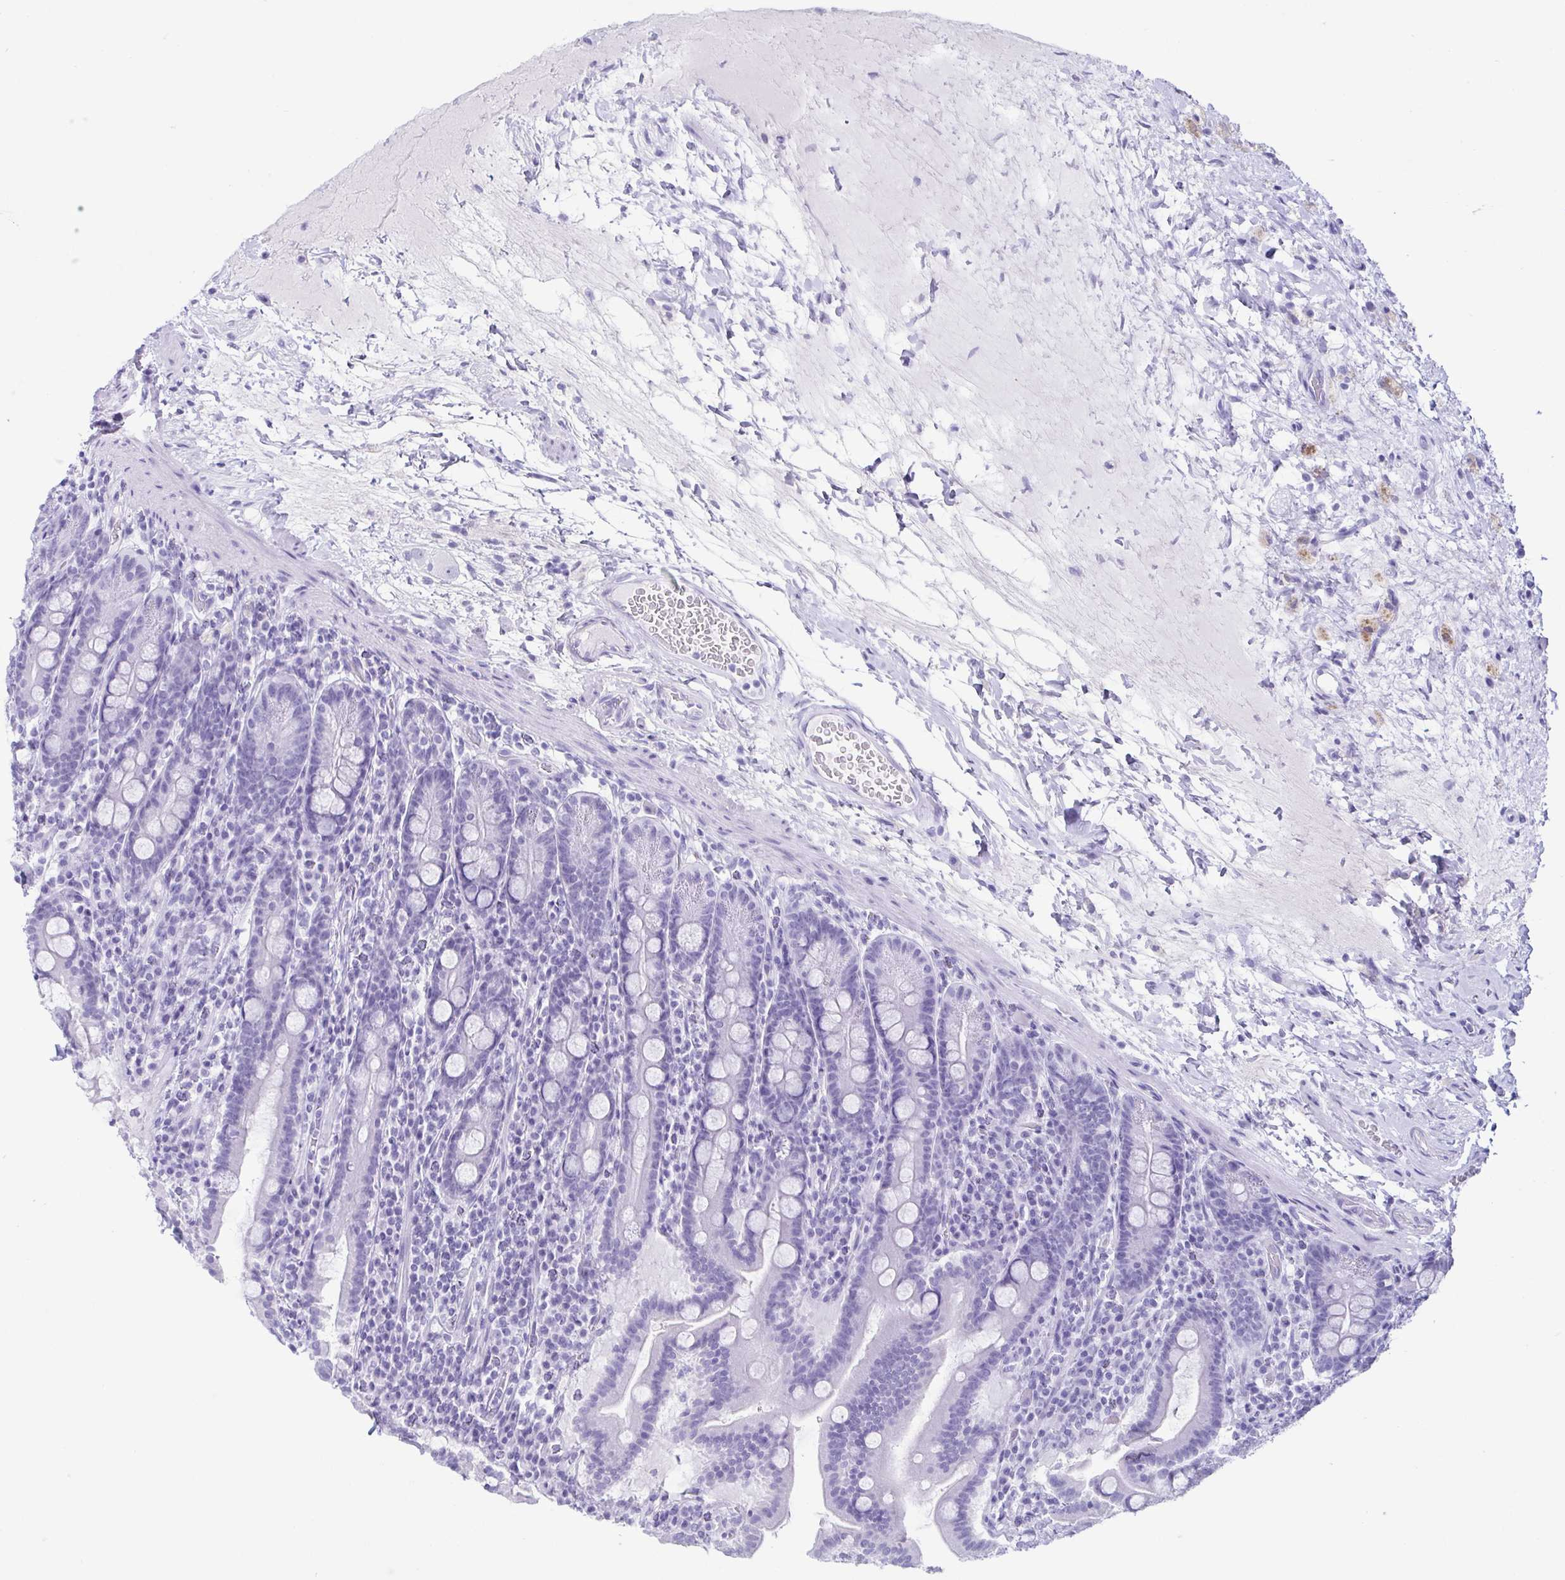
{"staining": {"intensity": "negative", "quantity": "none", "location": "none"}, "tissue": "small intestine", "cell_type": "Glandular cells", "image_type": "normal", "snomed": [{"axis": "morphology", "description": "Normal tissue, NOS"}, {"axis": "topography", "description": "Small intestine"}], "caption": "This is a micrograph of immunohistochemistry (IHC) staining of normal small intestine, which shows no staining in glandular cells. (Stains: DAB immunohistochemistry (IHC) with hematoxylin counter stain, Microscopy: brightfield microscopy at high magnification).", "gene": "CD164L2", "patient": {"sex": "male", "age": 26}}